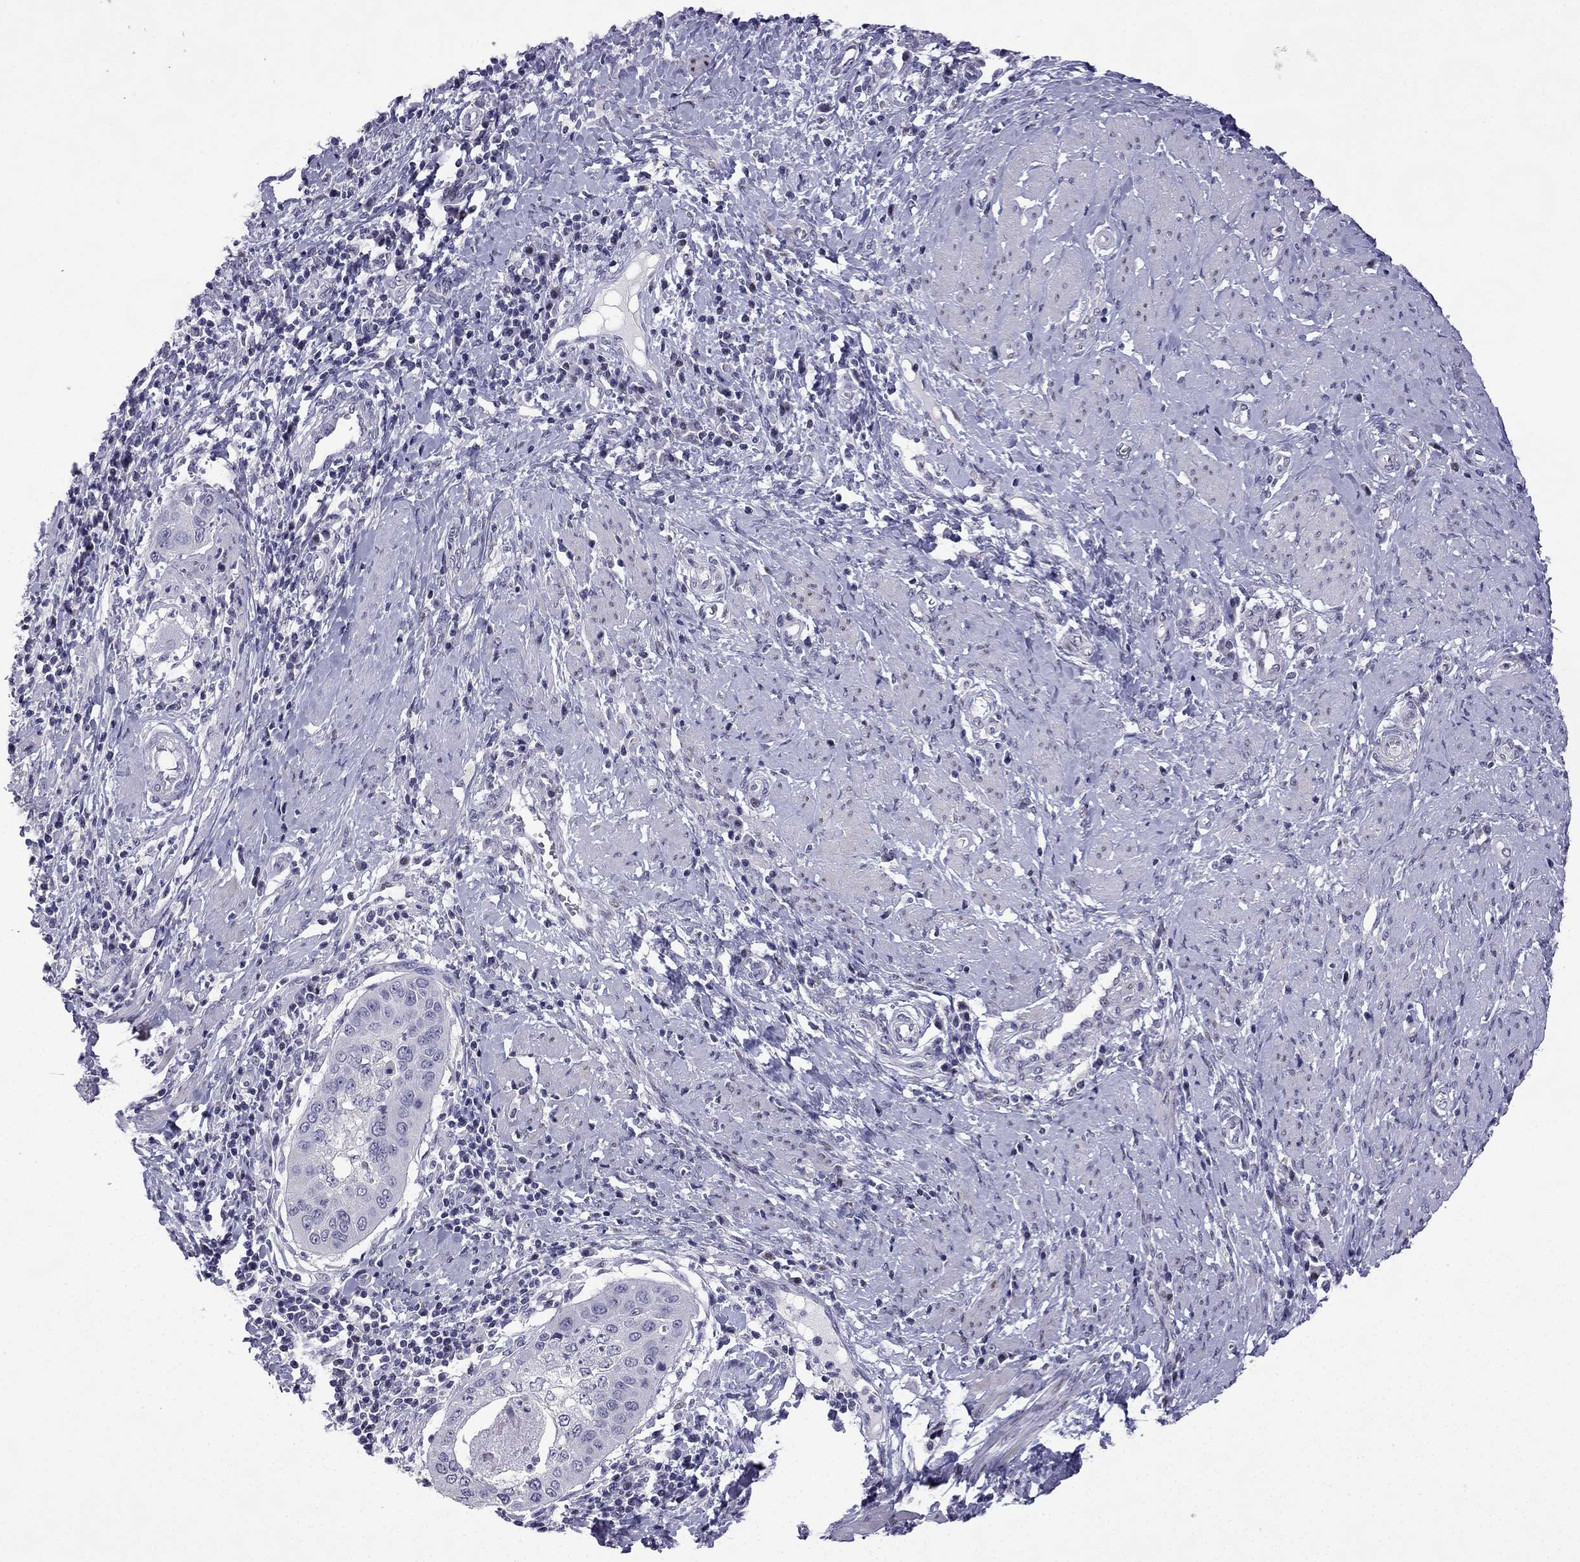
{"staining": {"intensity": "negative", "quantity": "none", "location": "none"}, "tissue": "cervical cancer", "cell_type": "Tumor cells", "image_type": "cancer", "snomed": [{"axis": "morphology", "description": "Squamous cell carcinoma, NOS"}, {"axis": "topography", "description": "Cervix"}], "caption": "Protein analysis of cervical cancer (squamous cell carcinoma) reveals no significant expression in tumor cells.", "gene": "CFAP70", "patient": {"sex": "female", "age": 39}}